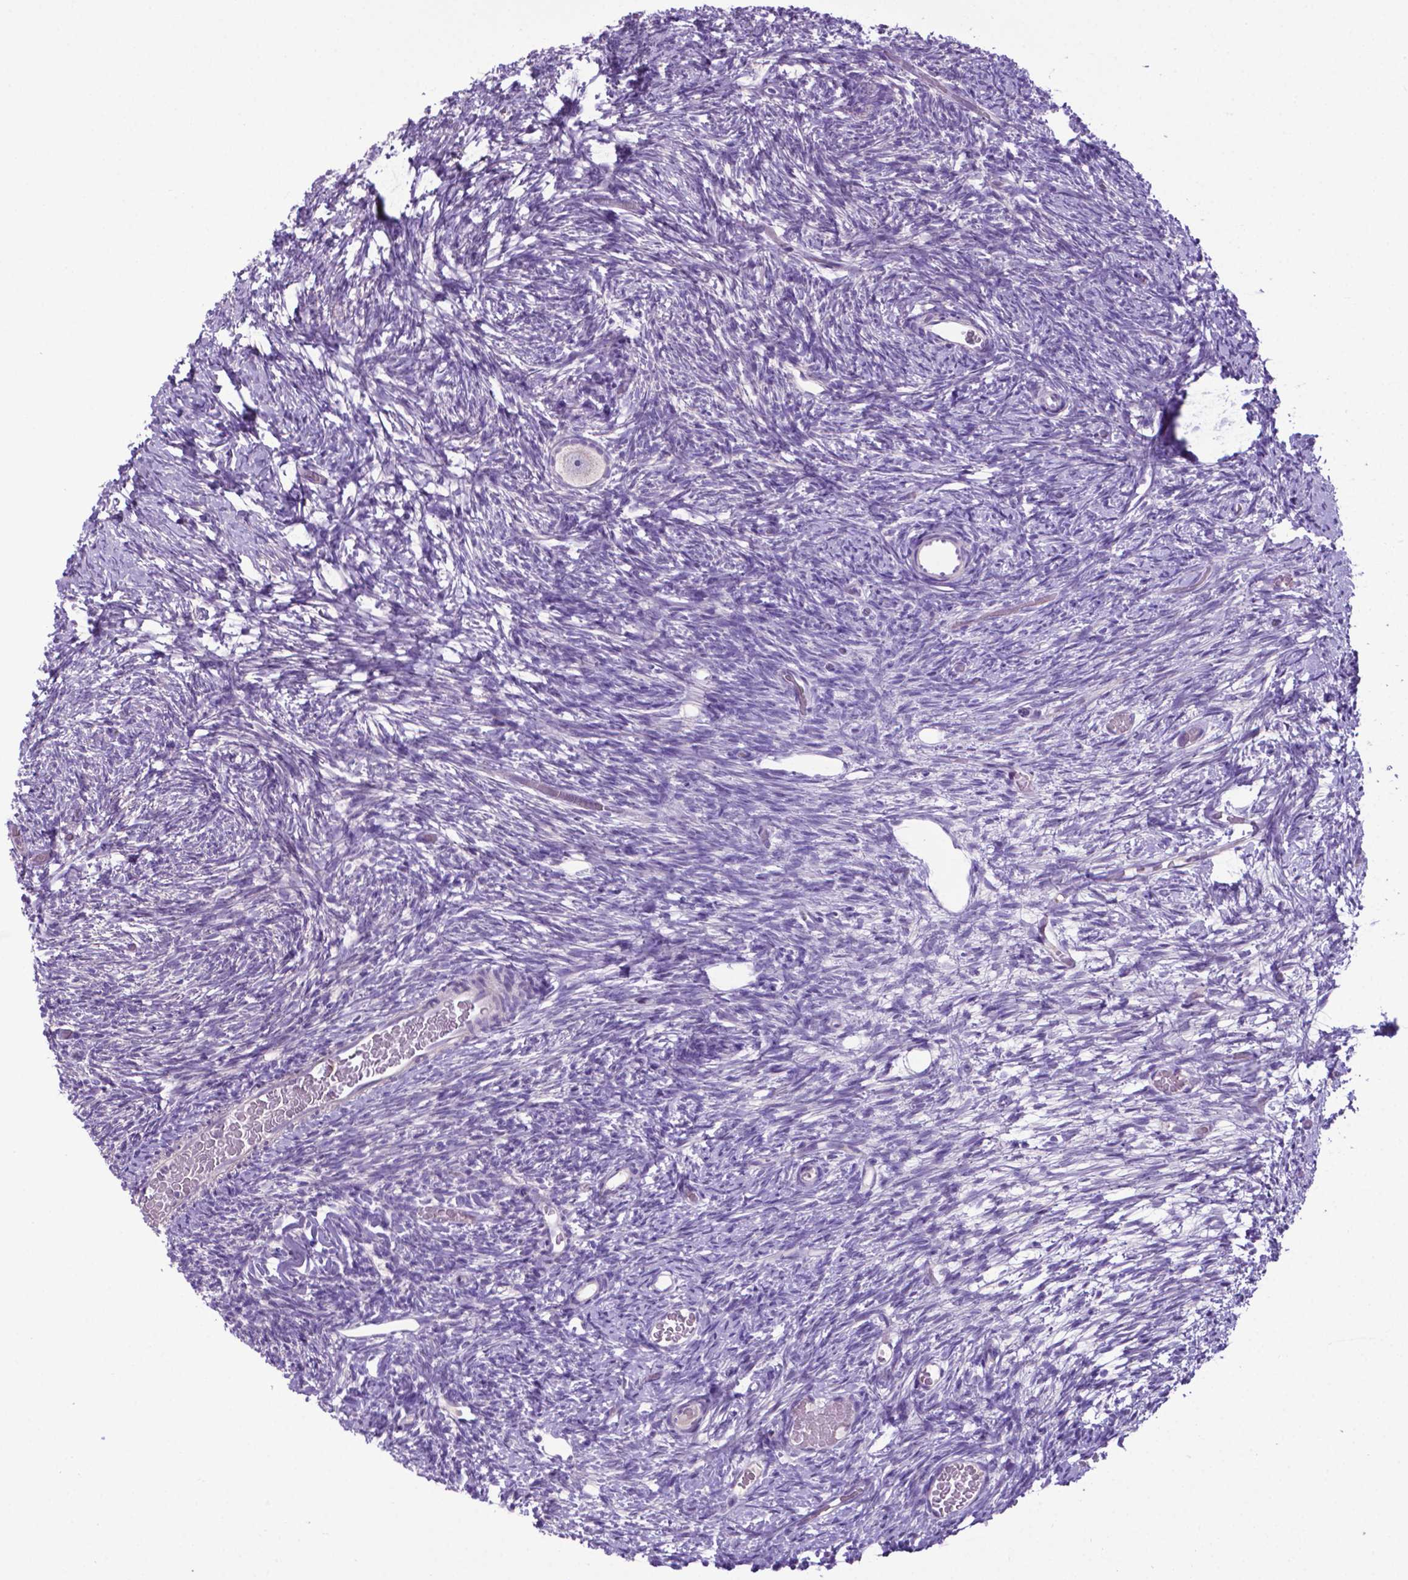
{"staining": {"intensity": "negative", "quantity": "none", "location": "none"}, "tissue": "ovary", "cell_type": "Follicle cells", "image_type": "normal", "snomed": [{"axis": "morphology", "description": "Normal tissue, NOS"}, {"axis": "topography", "description": "Ovary"}], "caption": "DAB immunohistochemical staining of unremarkable human ovary exhibits no significant staining in follicle cells.", "gene": "ADRA2B", "patient": {"sex": "female", "age": 39}}